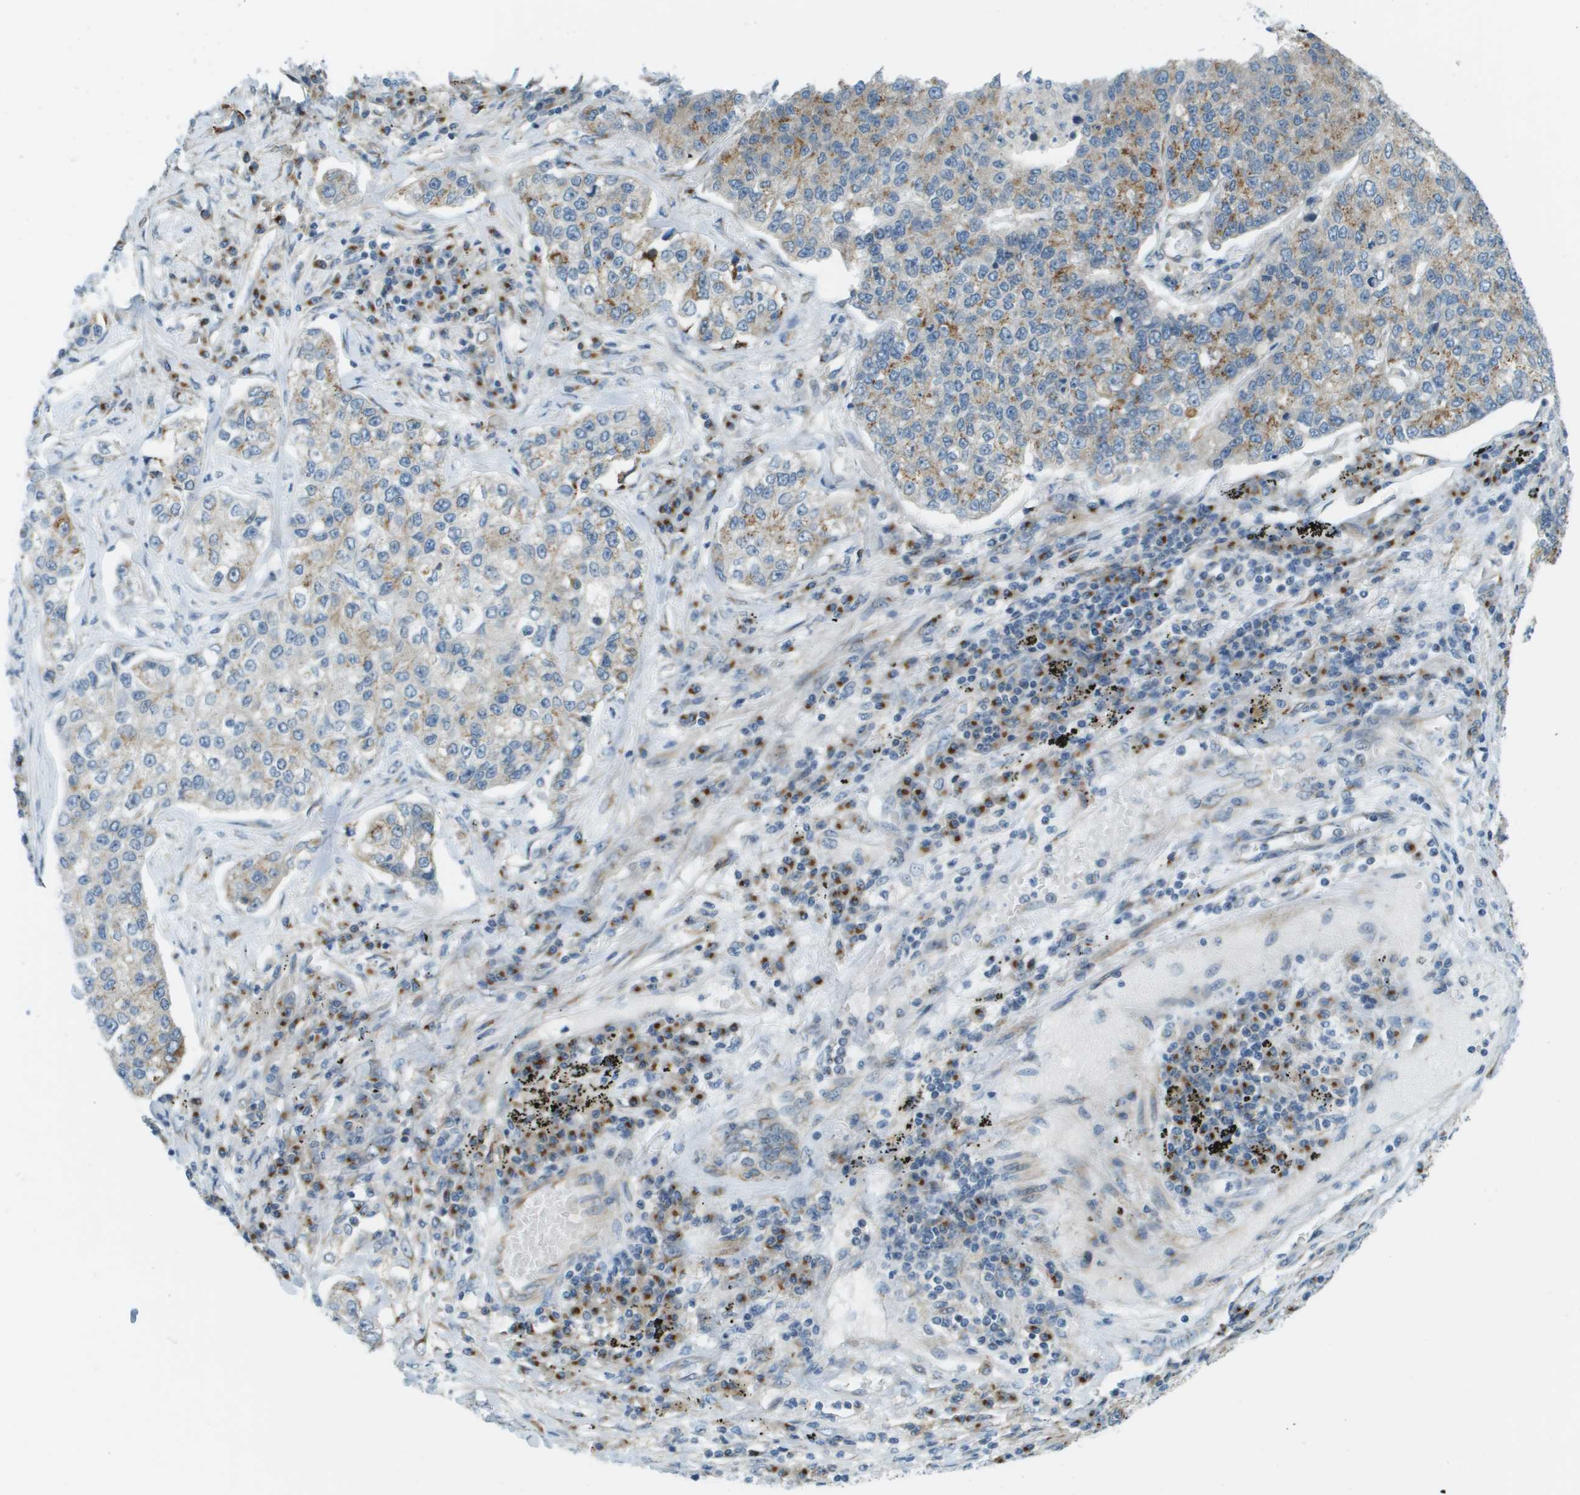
{"staining": {"intensity": "moderate", "quantity": ">75%", "location": "cytoplasmic/membranous"}, "tissue": "lung cancer", "cell_type": "Tumor cells", "image_type": "cancer", "snomed": [{"axis": "morphology", "description": "Adenocarcinoma, NOS"}, {"axis": "topography", "description": "Lung"}], "caption": "This is an image of immunohistochemistry staining of adenocarcinoma (lung), which shows moderate positivity in the cytoplasmic/membranous of tumor cells.", "gene": "ACBD3", "patient": {"sex": "male", "age": 49}}